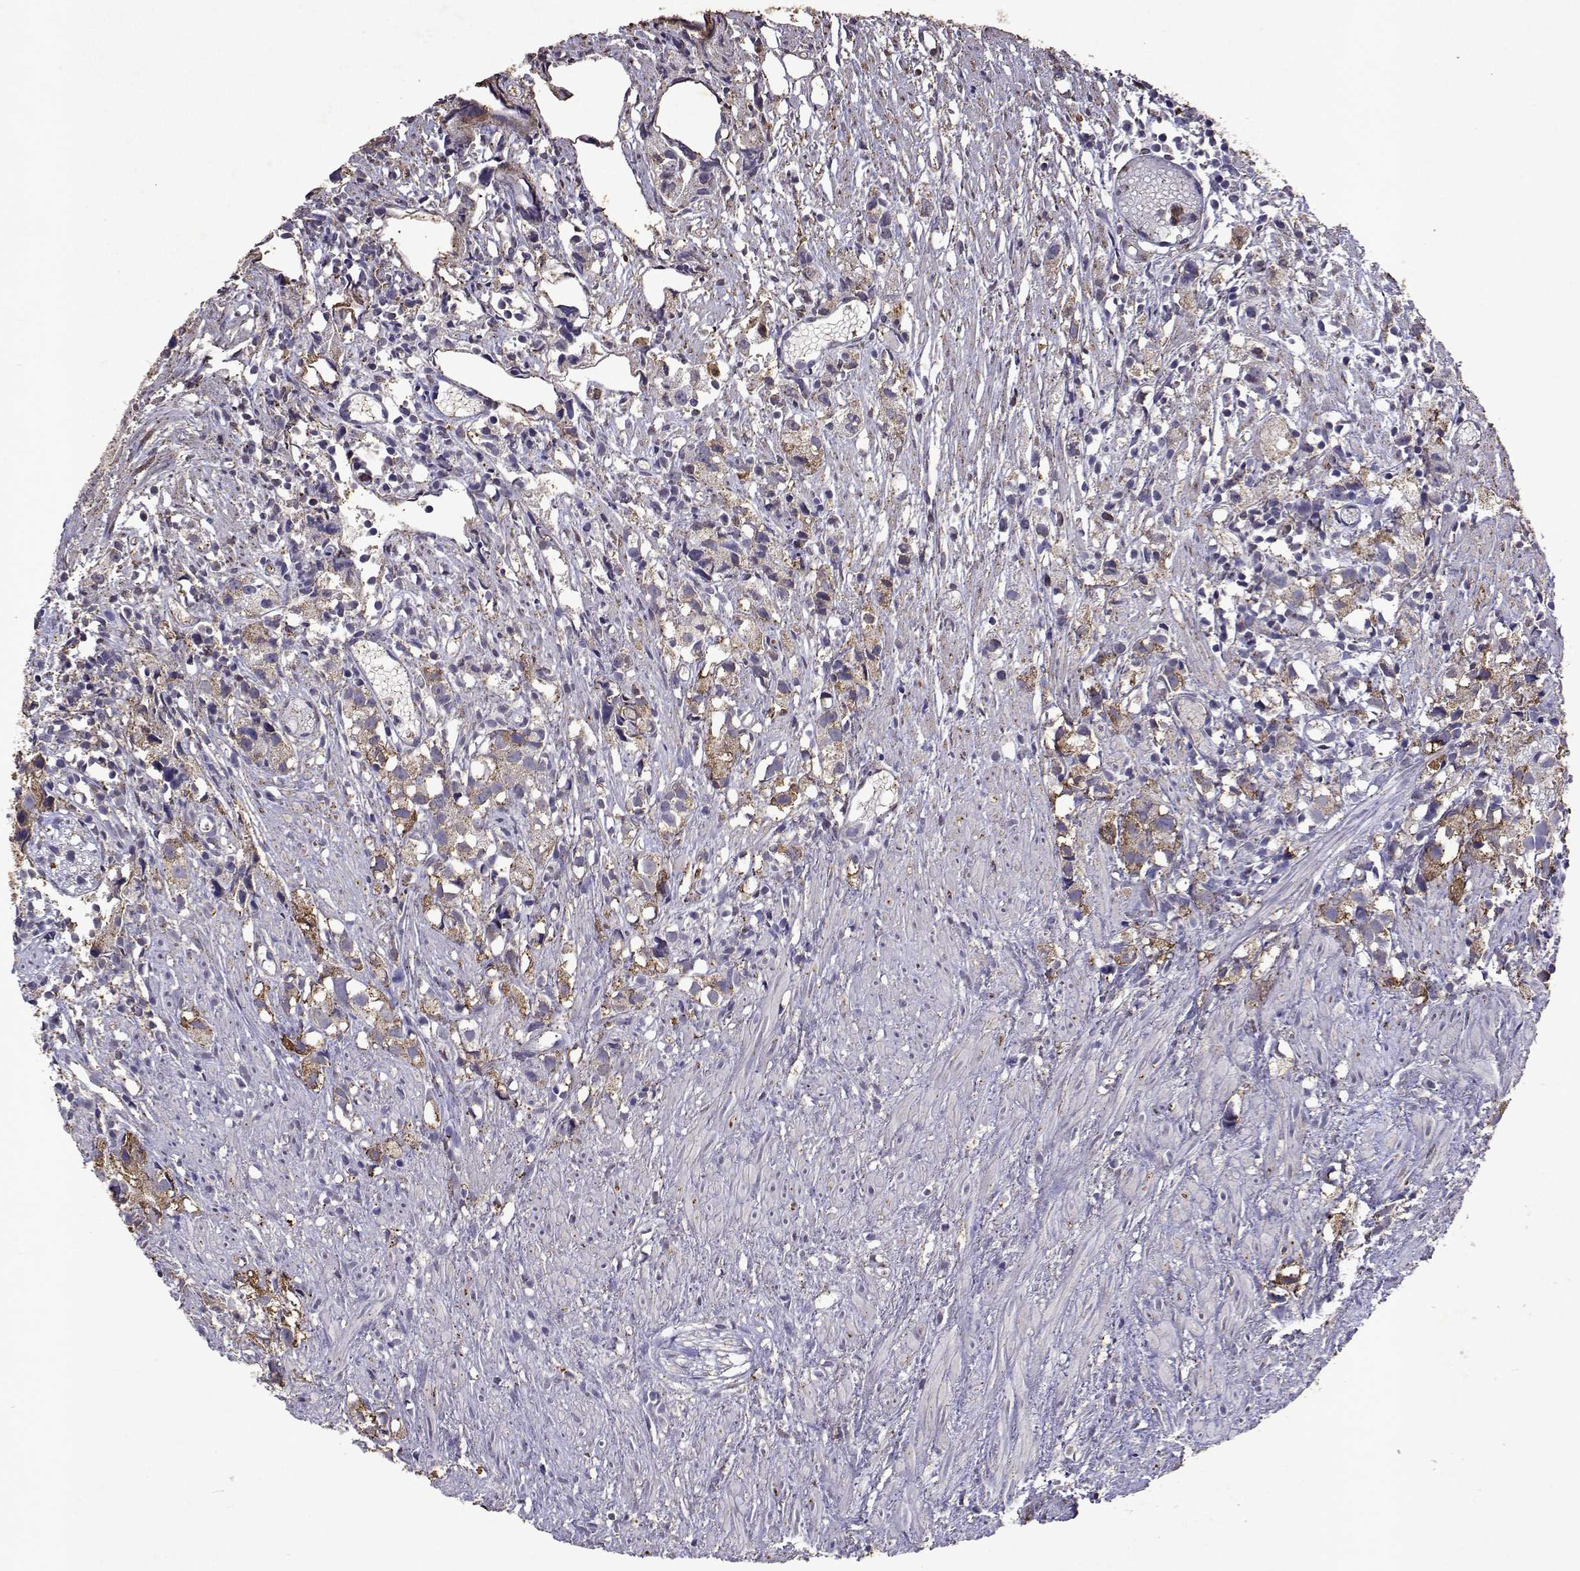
{"staining": {"intensity": "moderate", "quantity": "<25%", "location": "cytoplasmic/membranous"}, "tissue": "prostate cancer", "cell_type": "Tumor cells", "image_type": "cancer", "snomed": [{"axis": "morphology", "description": "Adenocarcinoma, High grade"}, {"axis": "topography", "description": "Prostate"}], "caption": "Prostate adenocarcinoma (high-grade) was stained to show a protein in brown. There is low levels of moderate cytoplasmic/membranous staining in approximately <25% of tumor cells.", "gene": "DUSP28", "patient": {"sex": "male", "age": 68}}